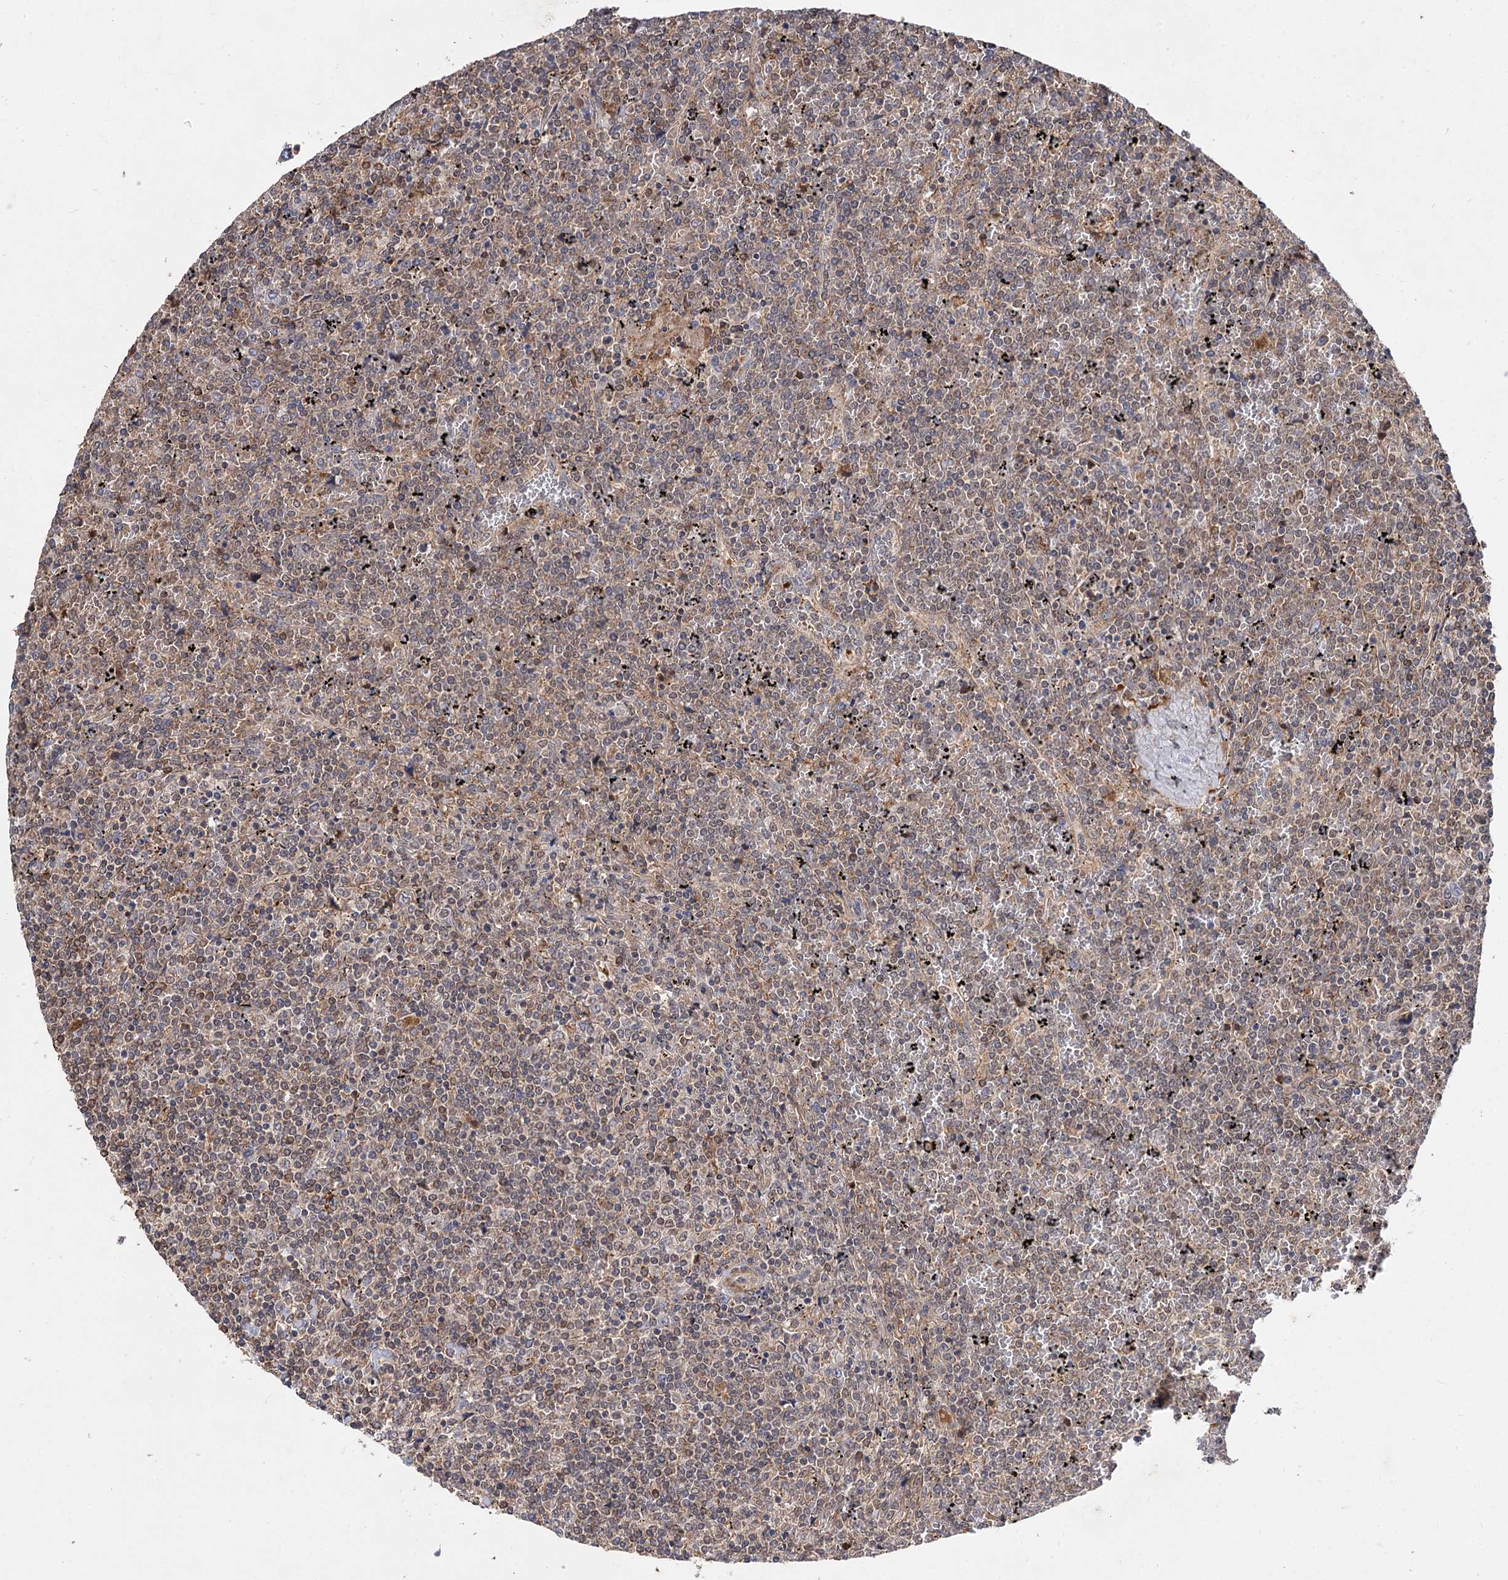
{"staining": {"intensity": "weak", "quantity": ">75%", "location": "cytoplasmic/membranous,nuclear"}, "tissue": "lymphoma", "cell_type": "Tumor cells", "image_type": "cancer", "snomed": [{"axis": "morphology", "description": "Malignant lymphoma, non-Hodgkin's type, Low grade"}, {"axis": "topography", "description": "Spleen"}], "caption": "Immunohistochemical staining of malignant lymphoma, non-Hodgkin's type (low-grade) exhibits low levels of weak cytoplasmic/membranous and nuclear positivity in approximately >75% of tumor cells.", "gene": "FBXW8", "patient": {"sex": "female", "age": 19}}